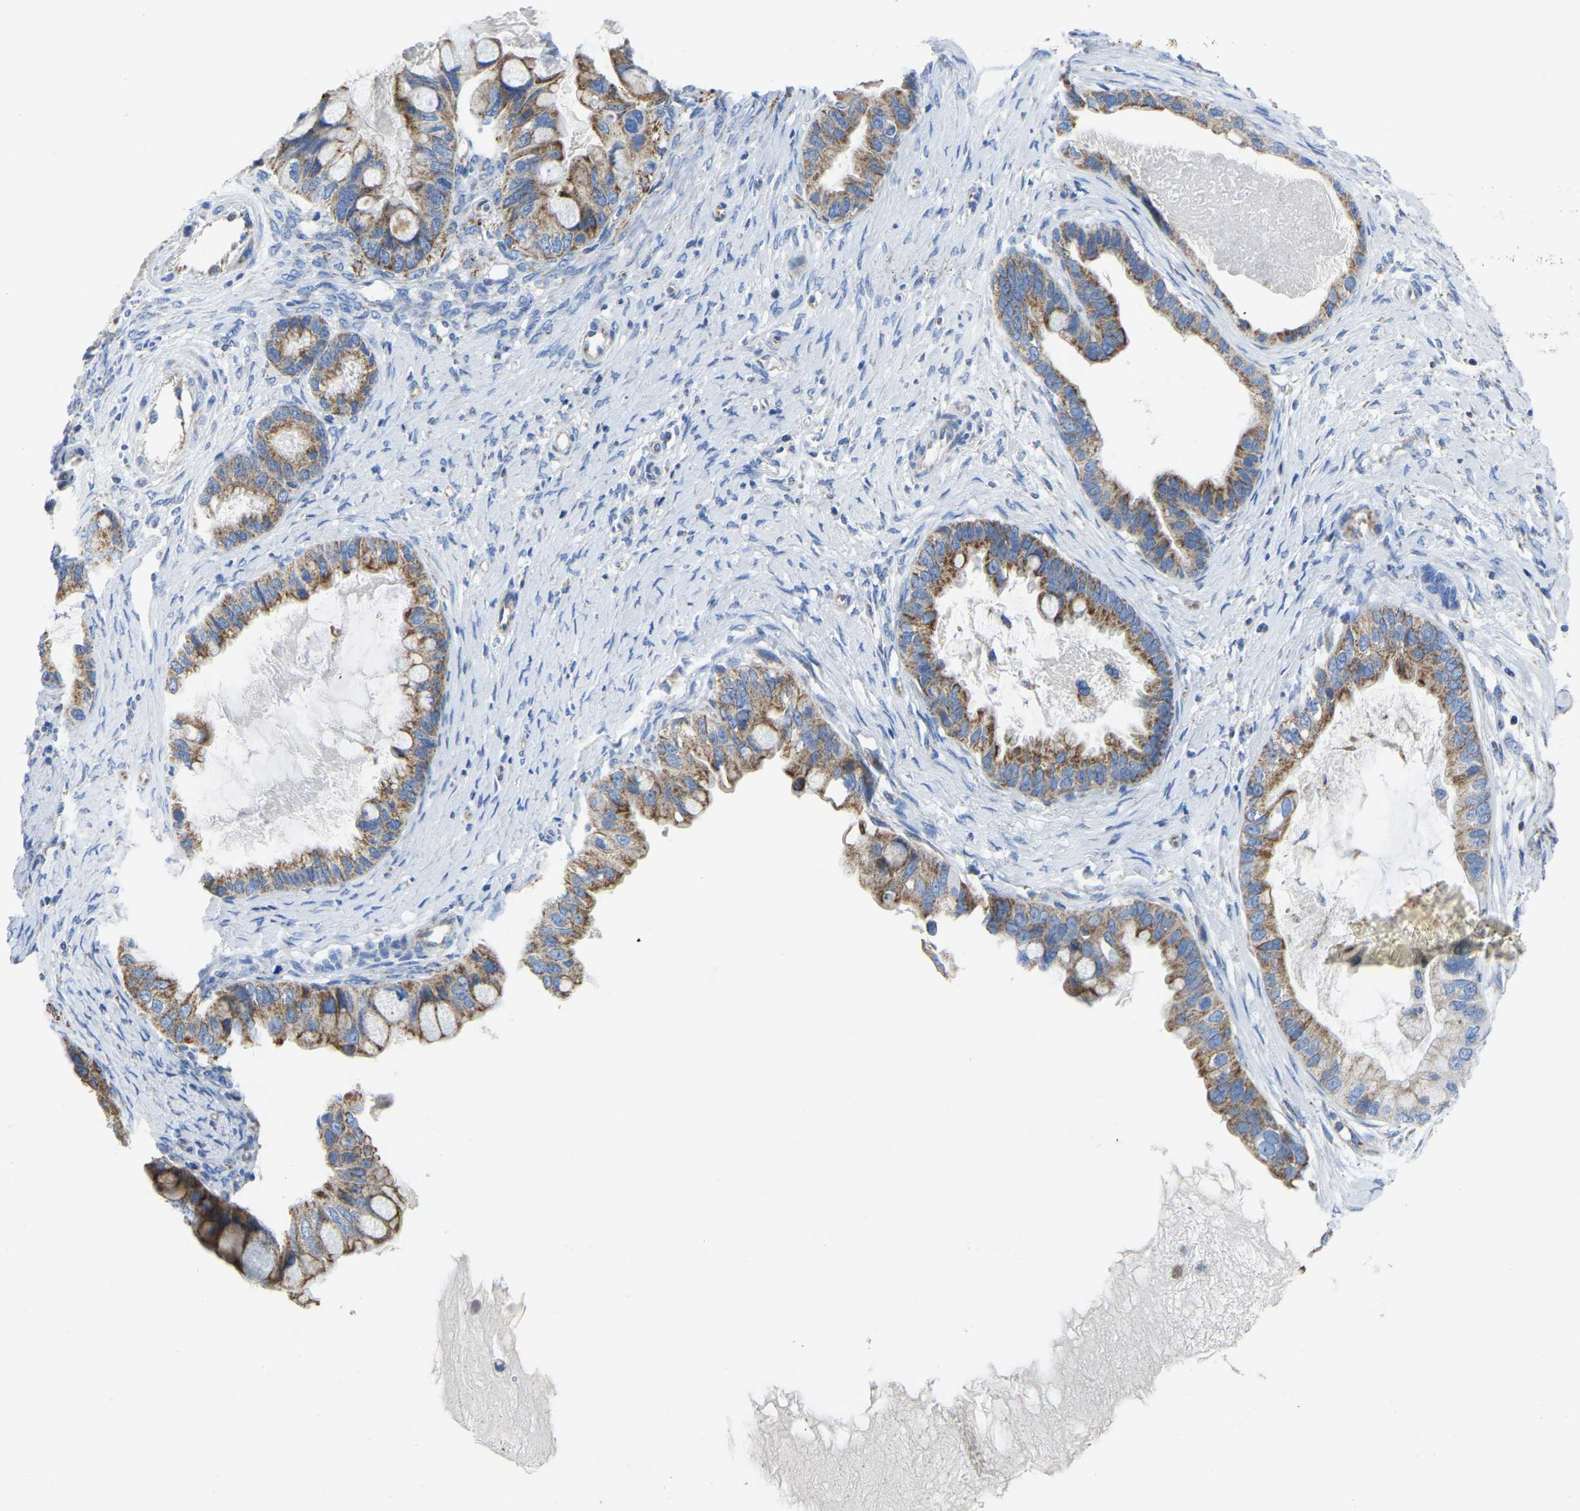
{"staining": {"intensity": "moderate", "quantity": ">75%", "location": "cytoplasmic/membranous"}, "tissue": "ovarian cancer", "cell_type": "Tumor cells", "image_type": "cancer", "snomed": [{"axis": "morphology", "description": "Cystadenocarcinoma, mucinous, NOS"}, {"axis": "topography", "description": "Ovary"}], "caption": "The photomicrograph reveals immunohistochemical staining of ovarian cancer. There is moderate cytoplasmic/membranous positivity is present in about >75% of tumor cells. (IHC, brightfield microscopy, high magnification).", "gene": "ETFA", "patient": {"sex": "female", "age": 80}}